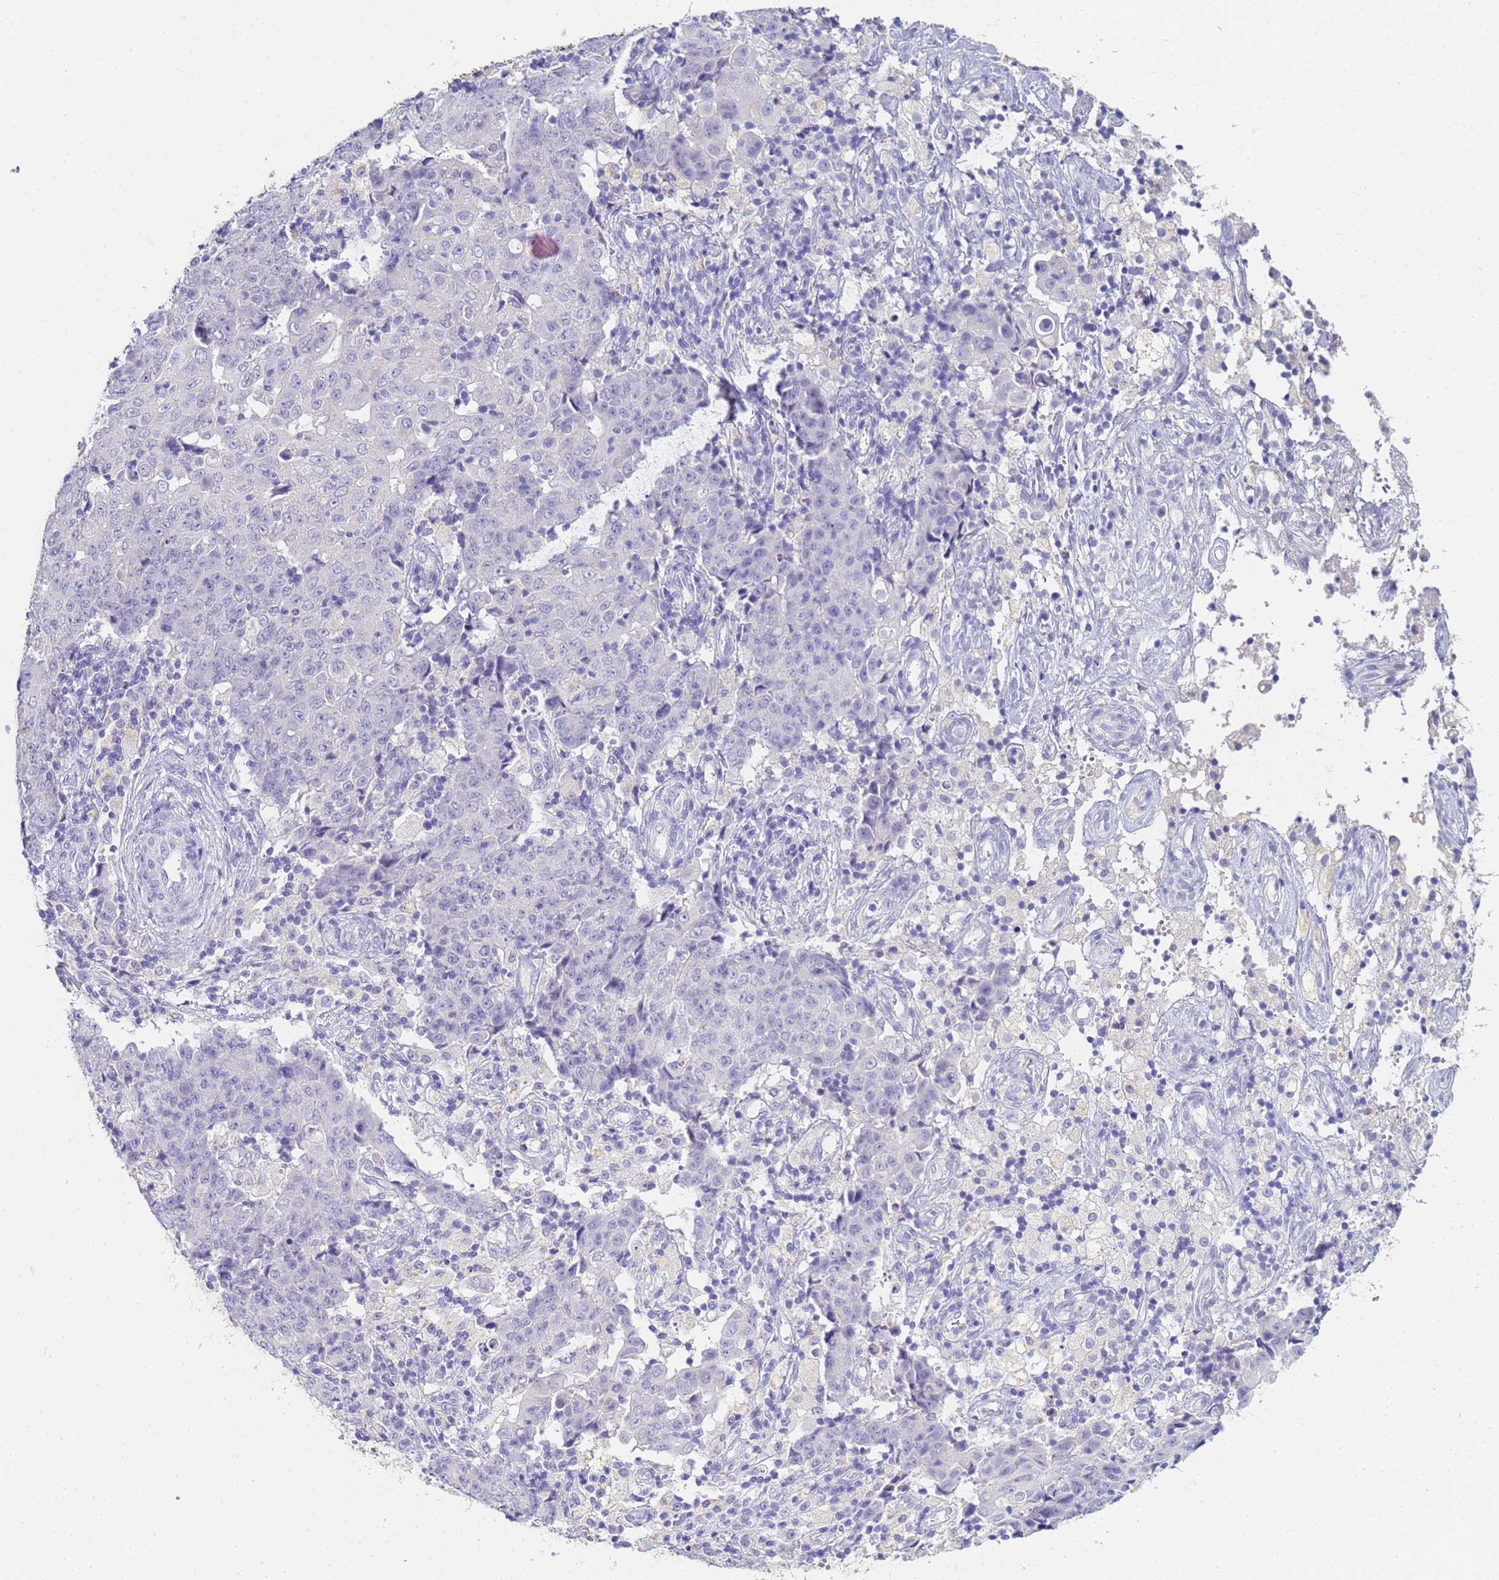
{"staining": {"intensity": "negative", "quantity": "none", "location": "none"}, "tissue": "ovarian cancer", "cell_type": "Tumor cells", "image_type": "cancer", "snomed": [{"axis": "morphology", "description": "Carcinoma, endometroid"}, {"axis": "topography", "description": "Ovary"}], "caption": "This is a histopathology image of immunohistochemistry (IHC) staining of ovarian cancer (endometroid carcinoma), which shows no positivity in tumor cells. Nuclei are stained in blue.", "gene": "B3GNT8", "patient": {"sex": "female", "age": 42}}